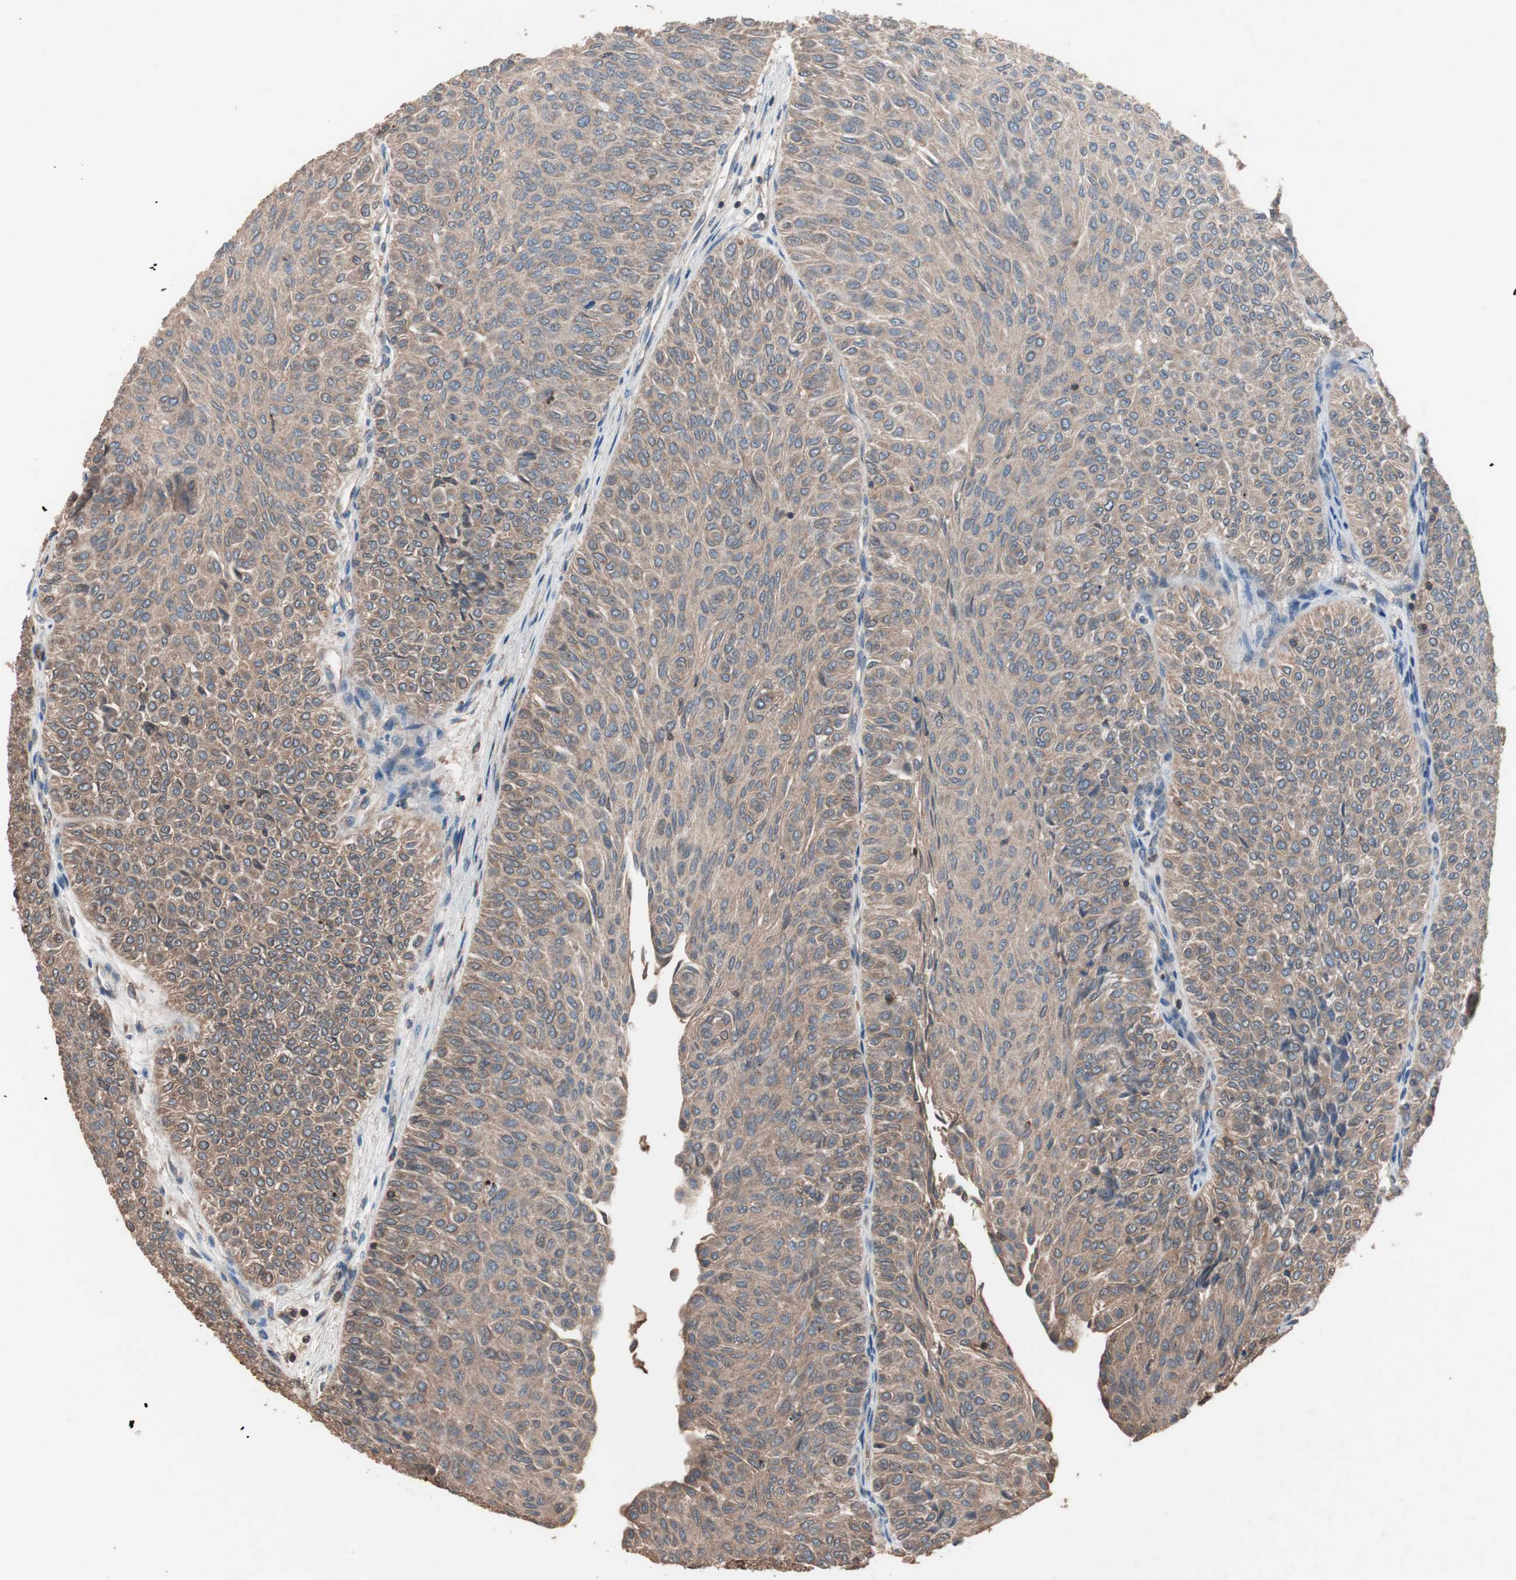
{"staining": {"intensity": "moderate", "quantity": ">75%", "location": "cytoplasmic/membranous"}, "tissue": "urothelial cancer", "cell_type": "Tumor cells", "image_type": "cancer", "snomed": [{"axis": "morphology", "description": "Urothelial carcinoma, Low grade"}, {"axis": "topography", "description": "Urinary bladder"}], "caption": "This is an image of IHC staining of urothelial cancer, which shows moderate expression in the cytoplasmic/membranous of tumor cells.", "gene": "GLYCTK", "patient": {"sex": "male", "age": 78}}